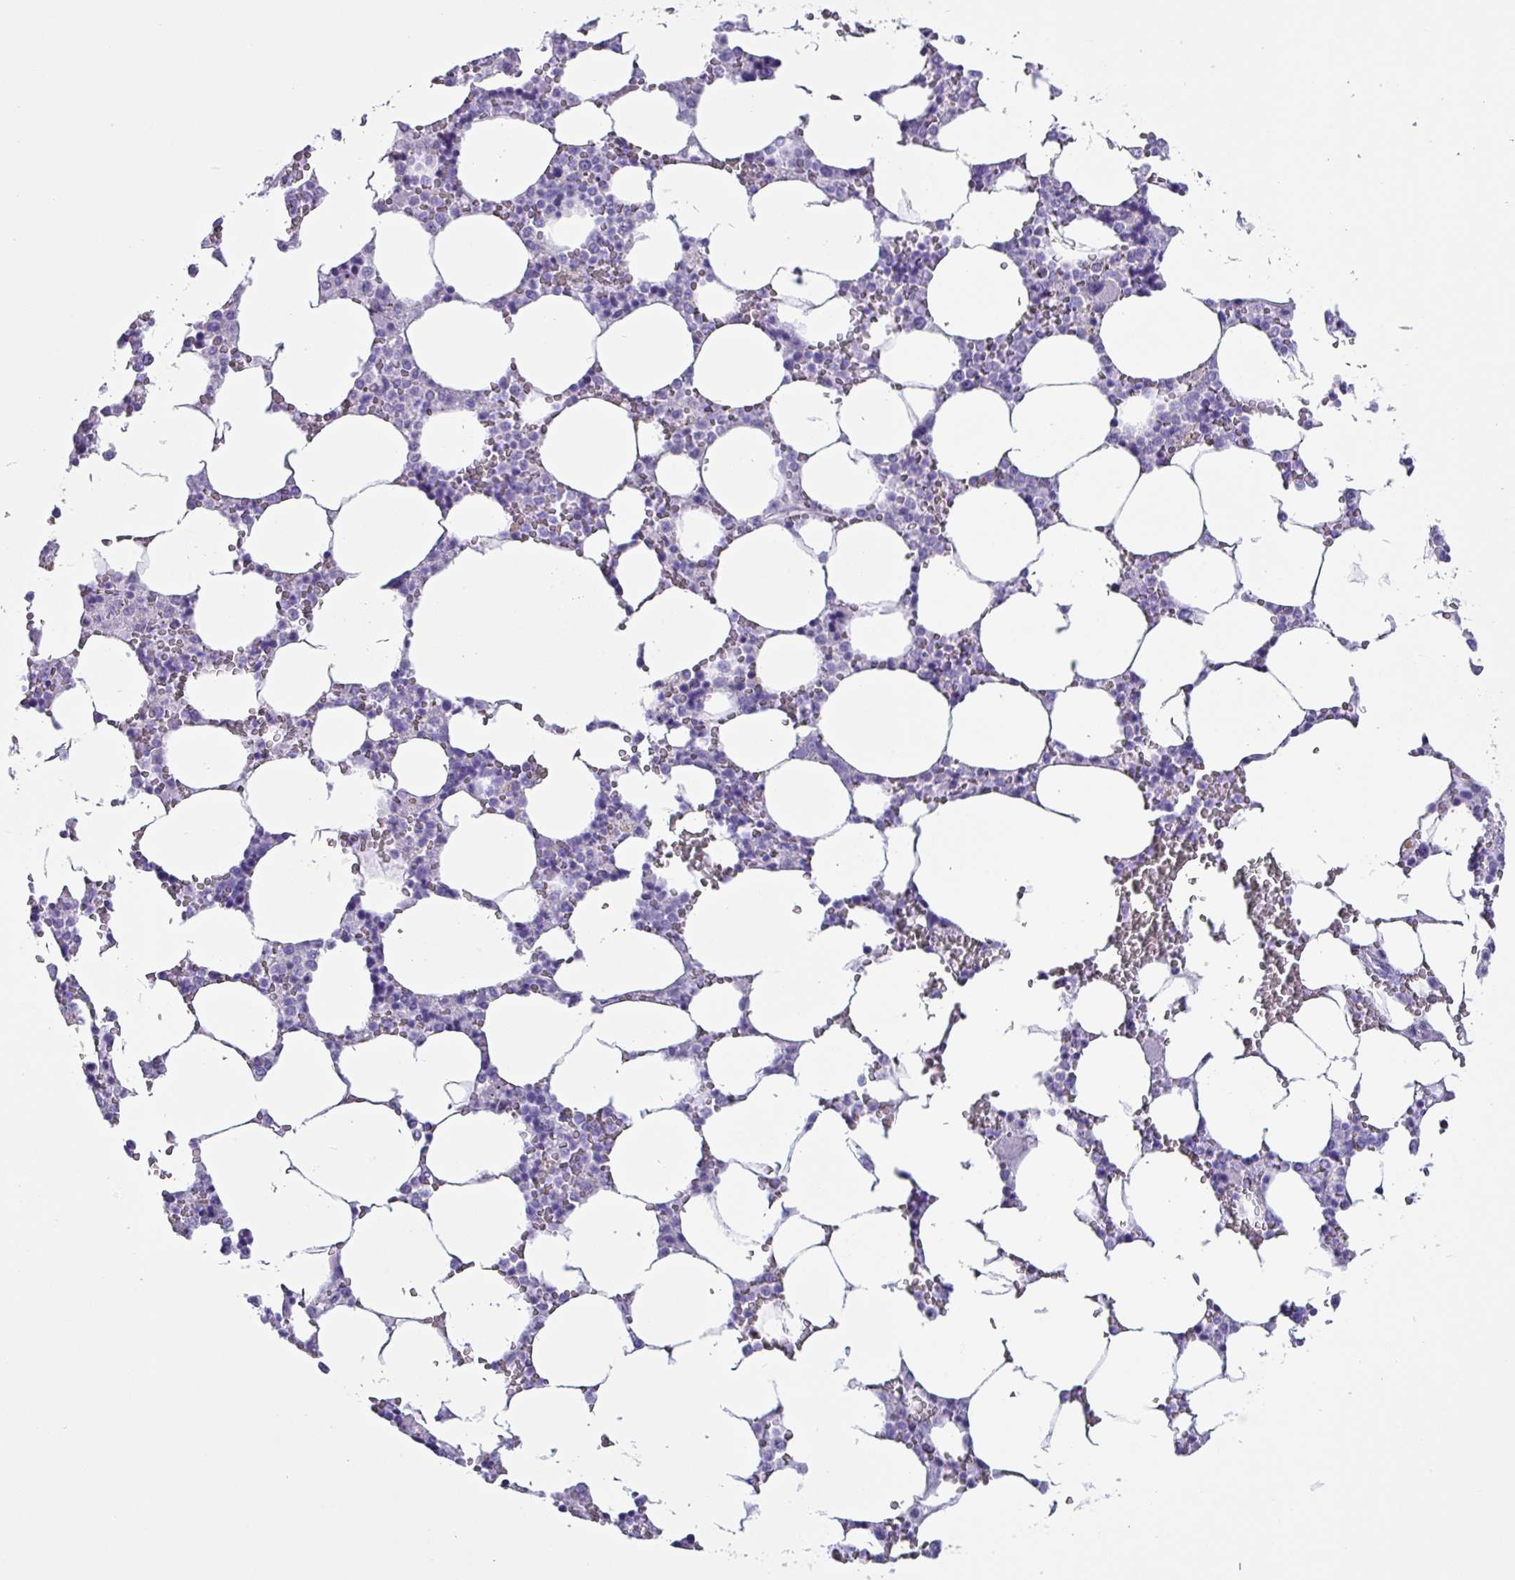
{"staining": {"intensity": "negative", "quantity": "none", "location": "none"}, "tissue": "bone marrow", "cell_type": "Hematopoietic cells", "image_type": "normal", "snomed": [{"axis": "morphology", "description": "Normal tissue, NOS"}, {"axis": "topography", "description": "Bone marrow"}], "caption": "A high-resolution image shows immunohistochemistry (IHC) staining of unremarkable bone marrow, which exhibits no significant staining in hematopoietic cells.", "gene": "KRT6A", "patient": {"sex": "male", "age": 64}}